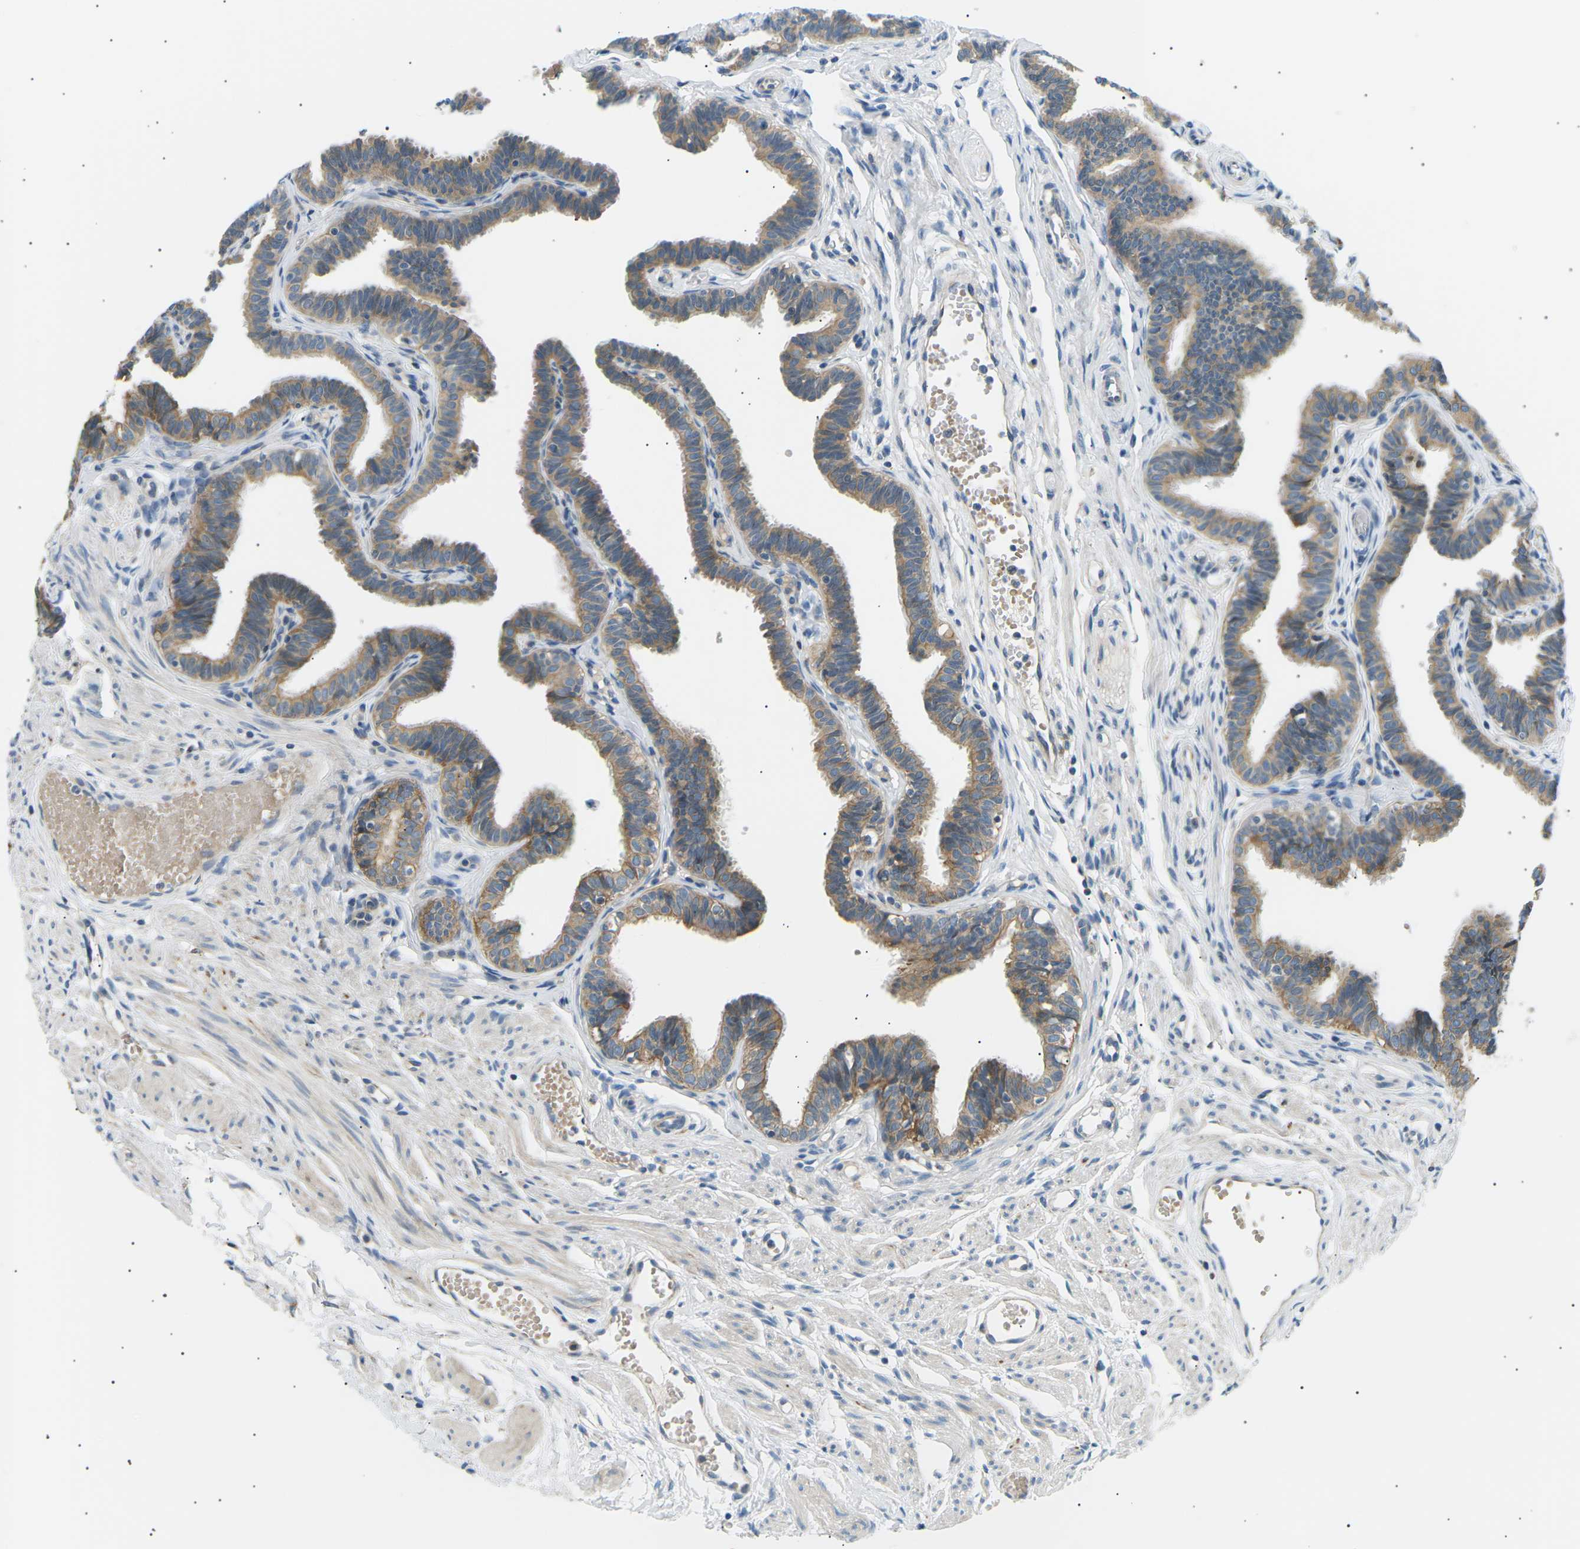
{"staining": {"intensity": "moderate", "quantity": ">75%", "location": "cytoplasmic/membranous"}, "tissue": "fallopian tube", "cell_type": "Glandular cells", "image_type": "normal", "snomed": [{"axis": "morphology", "description": "Normal tissue, NOS"}, {"axis": "topography", "description": "Fallopian tube"}, {"axis": "topography", "description": "Ovary"}], "caption": "About >75% of glandular cells in unremarkable fallopian tube exhibit moderate cytoplasmic/membranous protein positivity as visualized by brown immunohistochemical staining.", "gene": "TBC1D8", "patient": {"sex": "female", "age": 23}}